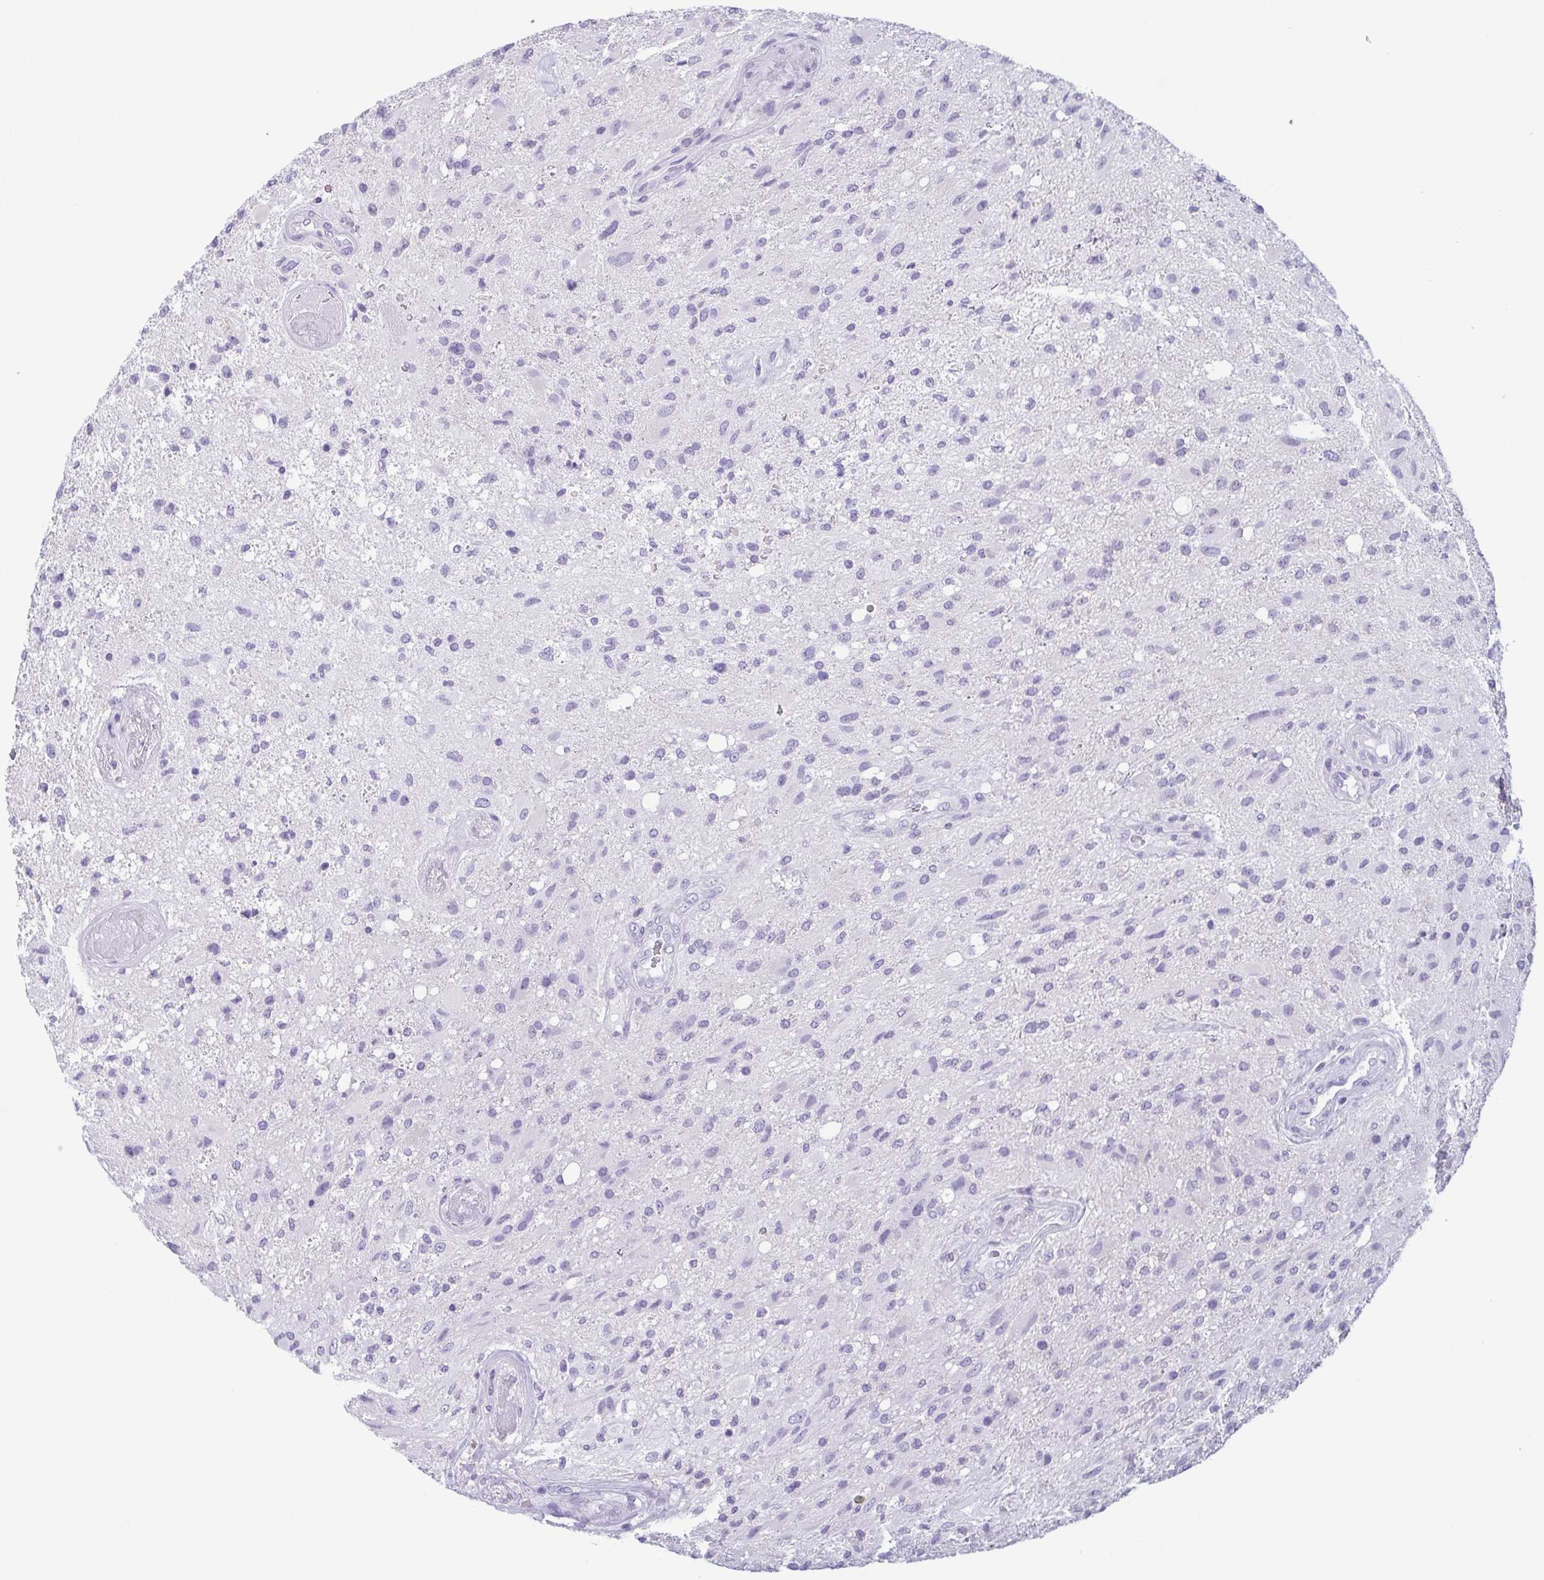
{"staining": {"intensity": "negative", "quantity": "none", "location": "none"}, "tissue": "glioma", "cell_type": "Tumor cells", "image_type": "cancer", "snomed": [{"axis": "morphology", "description": "Glioma, malignant, High grade"}, {"axis": "topography", "description": "Brain"}], "caption": "This image is of glioma stained with IHC to label a protein in brown with the nuclei are counter-stained blue. There is no positivity in tumor cells. Nuclei are stained in blue.", "gene": "KRT78", "patient": {"sex": "male", "age": 53}}